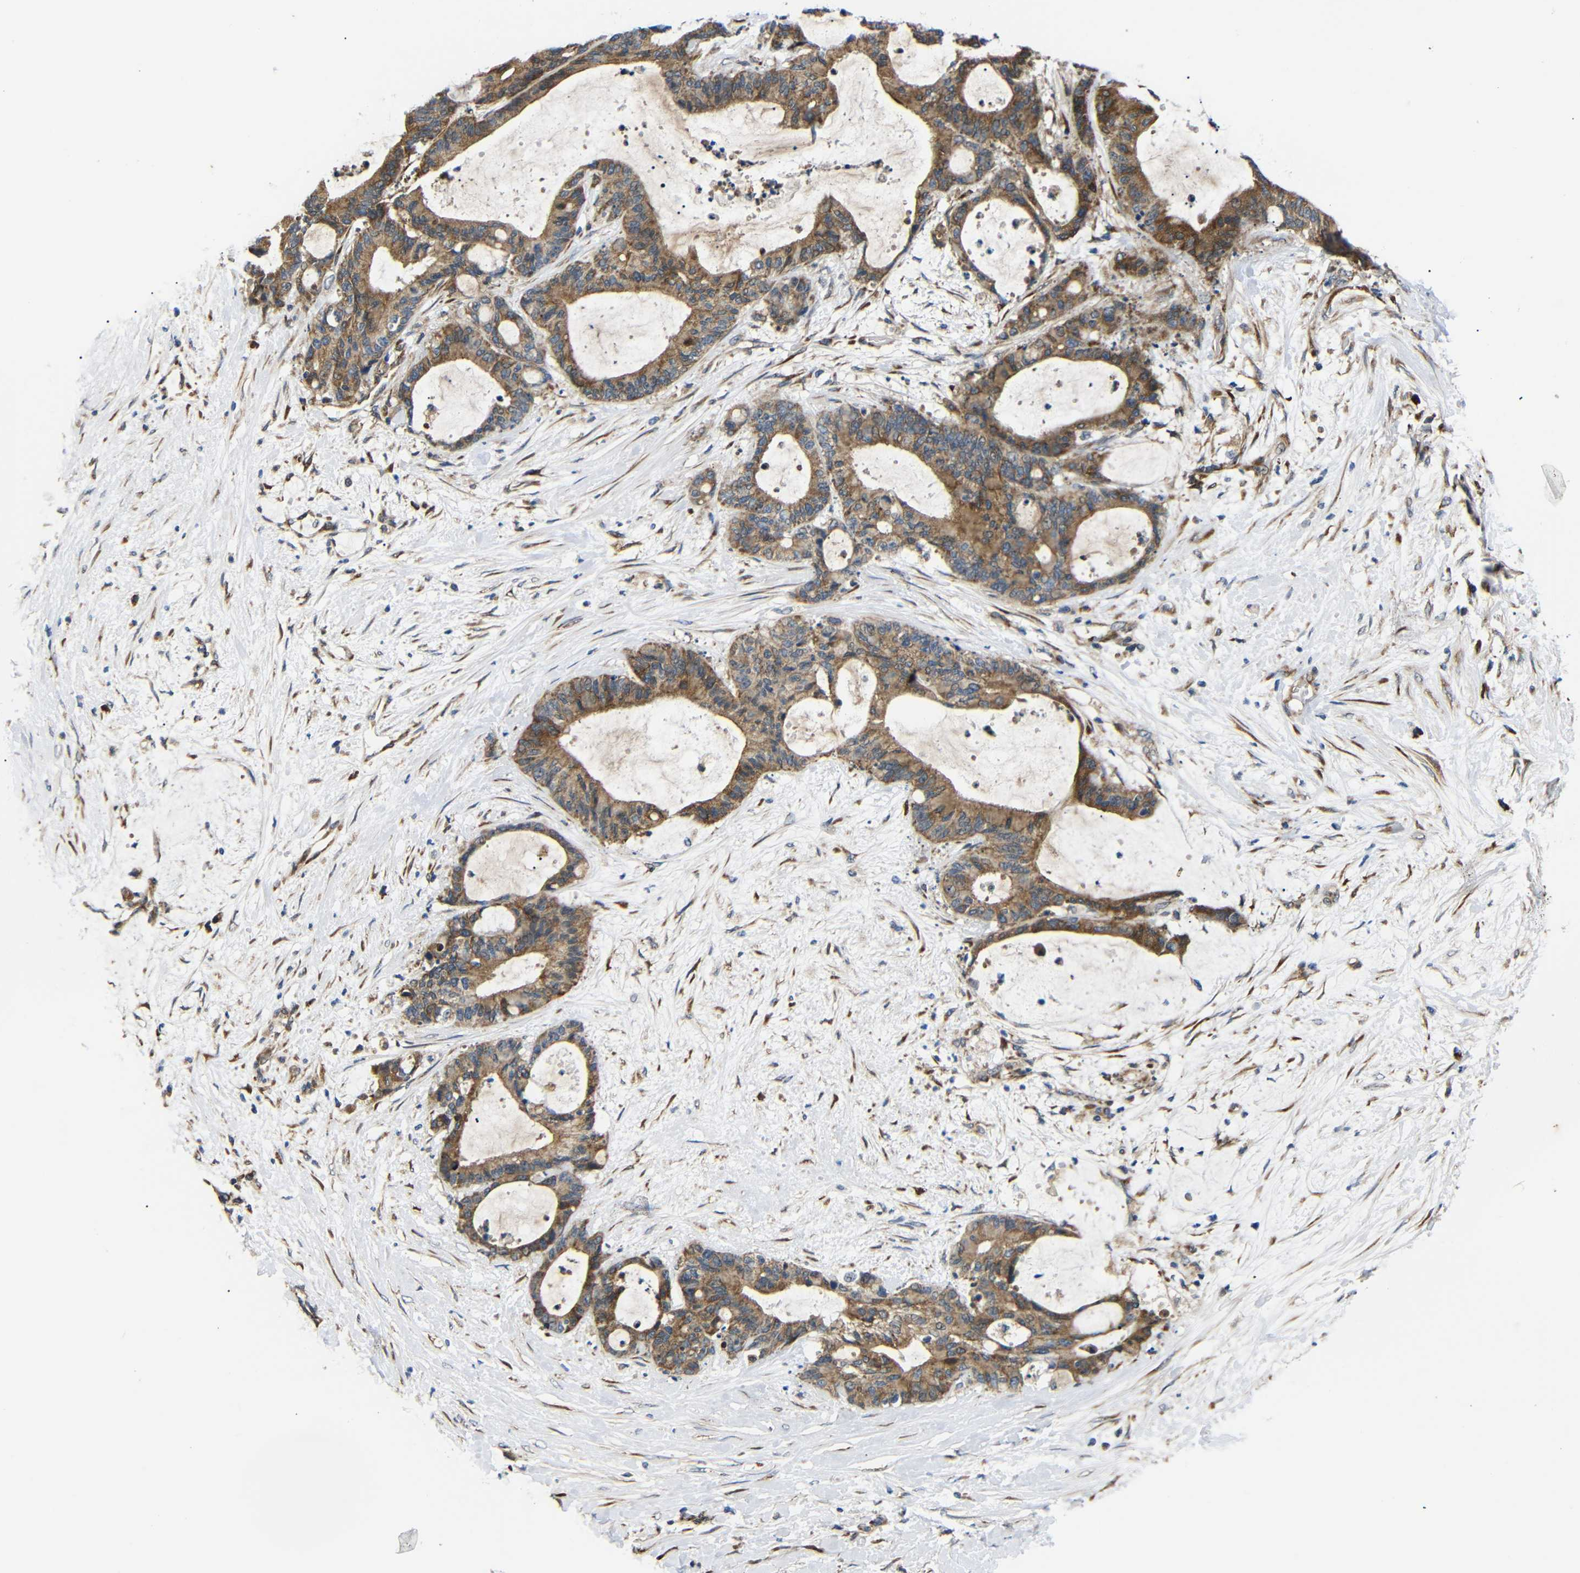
{"staining": {"intensity": "moderate", "quantity": ">75%", "location": "cytoplasmic/membranous"}, "tissue": "liver cancer", "cell_type": "Tumor cells", "image_type": "cancer", "snomed": [{"axis": "morphology", "description": "Cholangiocarcinoma"}, {"axis": "topography", "description": "Liver"}], "caption": "Cholangiocarcinoma (liver) tissue exhibits moderate cytoplasmic/membranous staining in about >75% of tumor cells, visualized by immunohistochemistry.", "gene": "KANK4", "patient": {"sex": "female", "age": 73}}